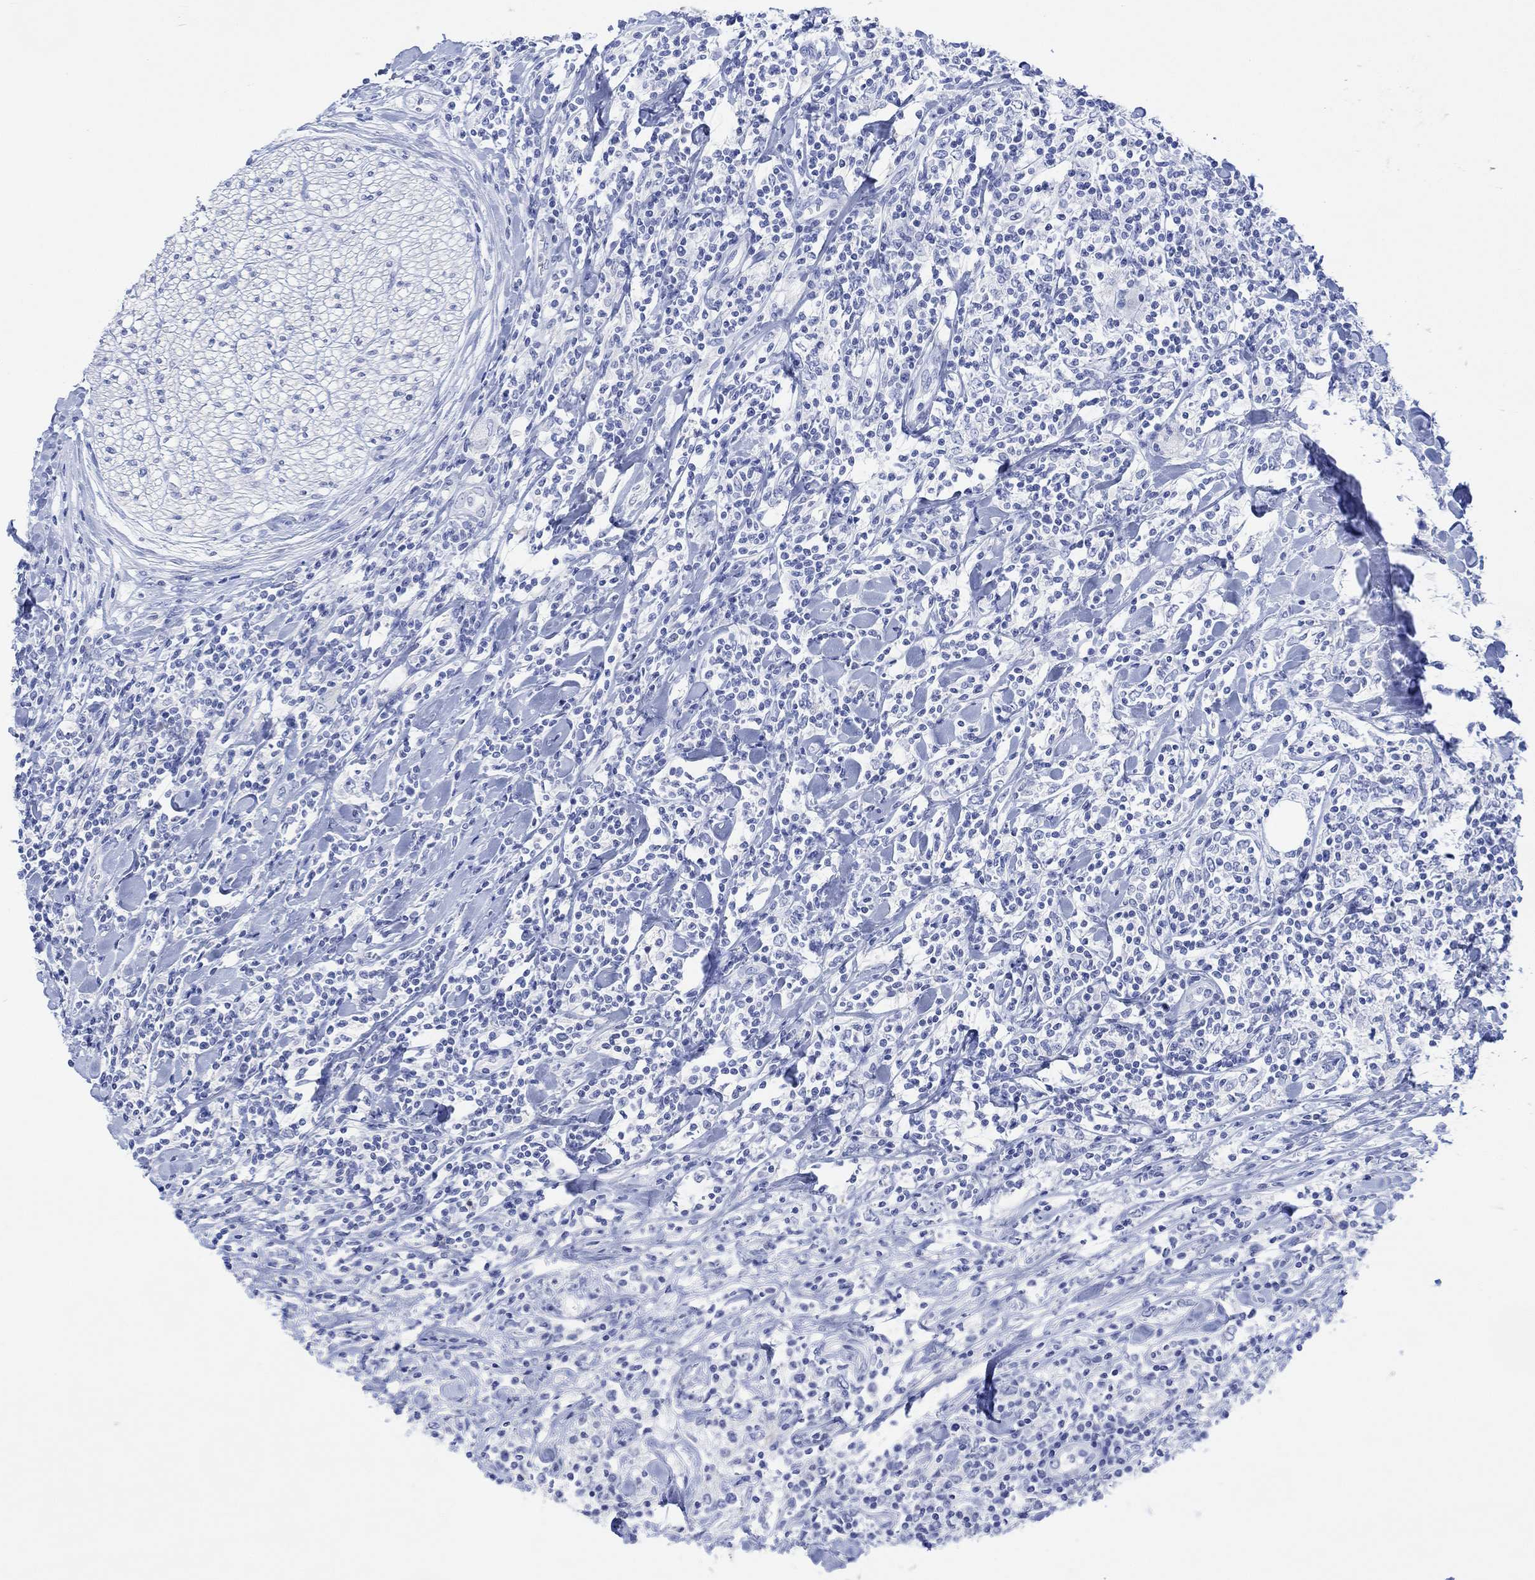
{"staining": {"intensity": "negative", "quantity": "none", "location": "none"}, "tissue": "lymphoma", "cell_type": "Tumor cells", "image_type": "cancer", "snomed": [{"axis": "morphology", "description": "Malignant lymphoma, non-Hodgkin's type, High grade"}, {"axis": "topography", "description": "Lymph node"}], "caption": "Tumor cells show no significant protein positivity in malignant lymphoma, non-Hodgkin's type (high-grade).", "gene": "CALCA", "patient": {"sex": "female", "age": 84}}